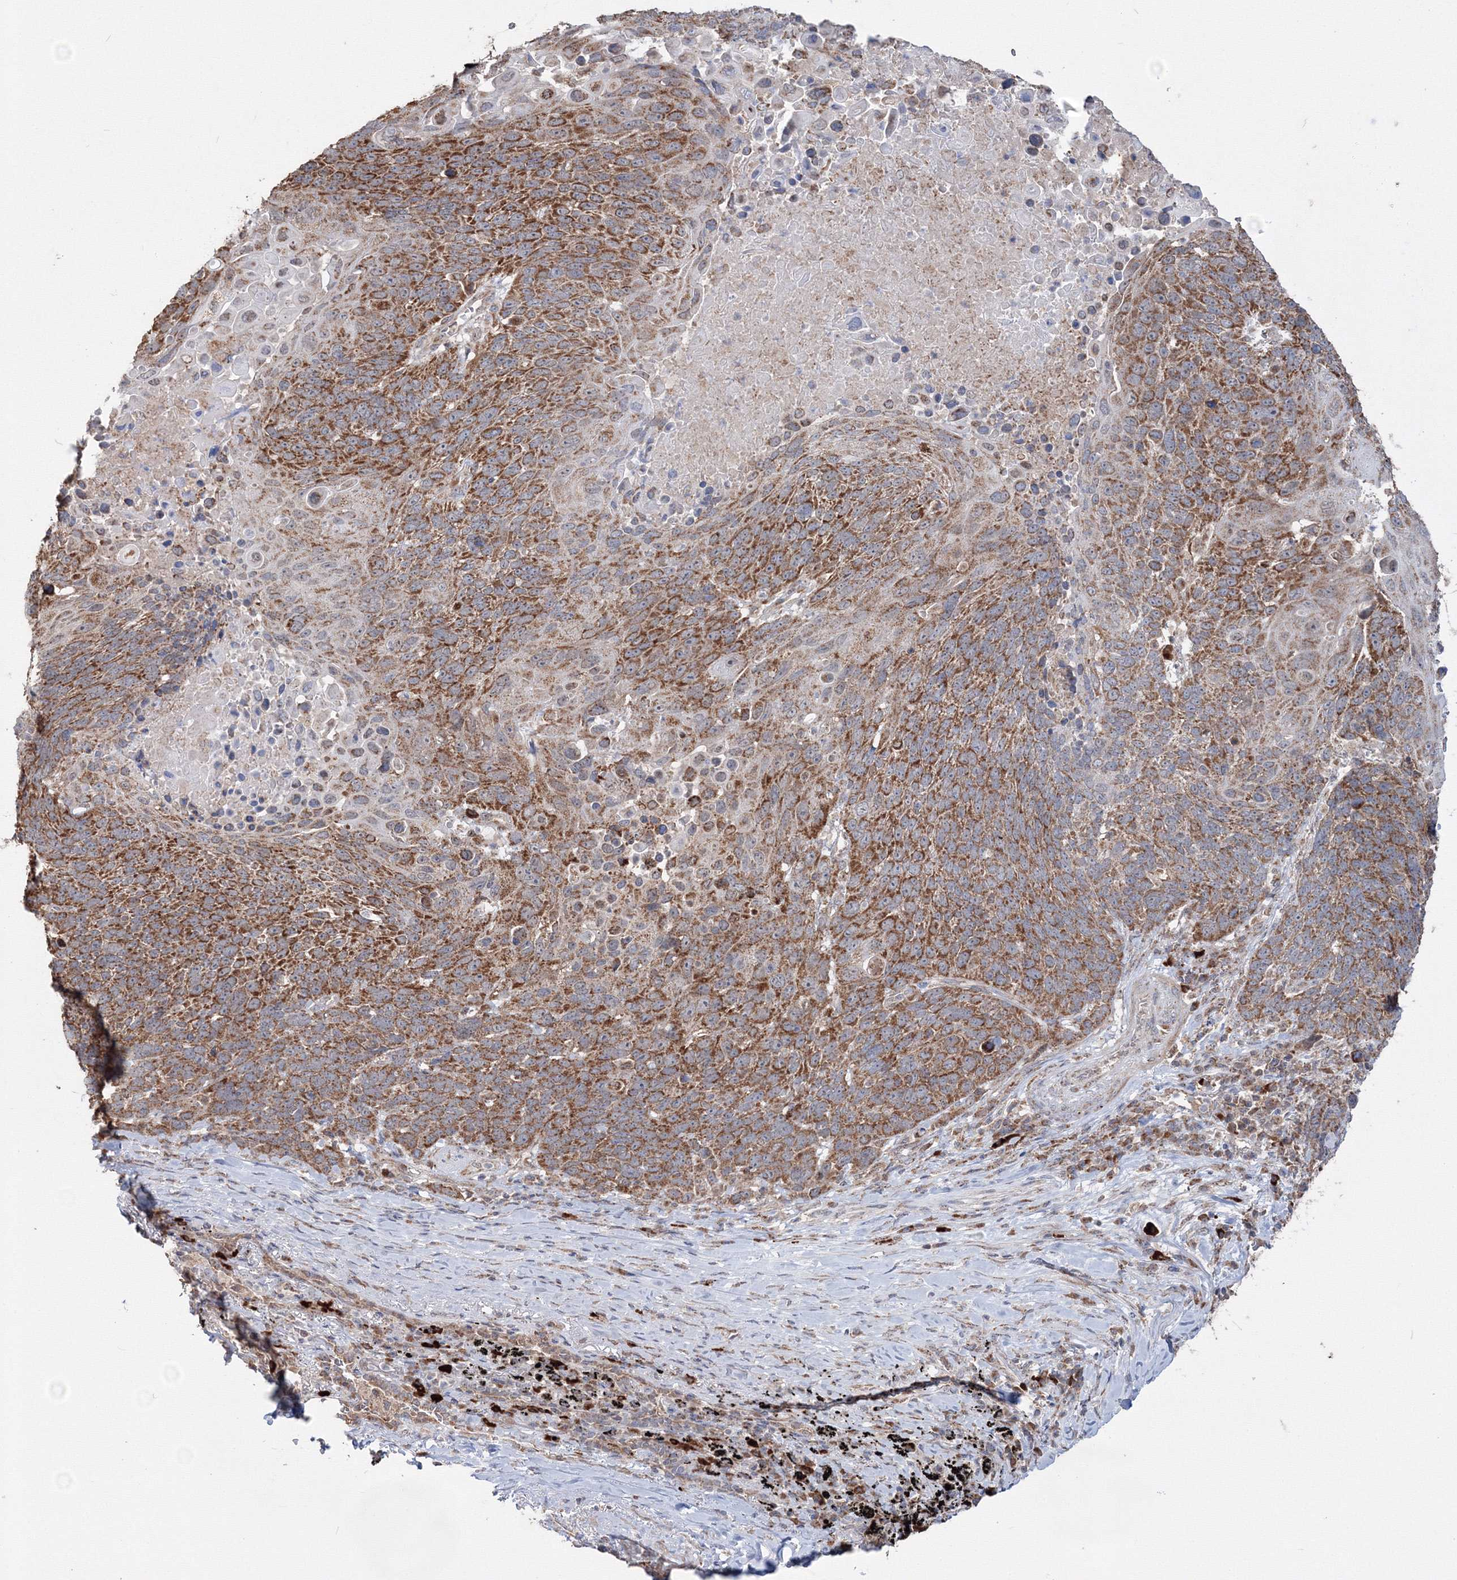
{"staining": {"intensity": "moderate", "quantity": ">75%", "location": "cytoplasmic/membranous"}, "tissue": "lung cancer", "cell_type": "Tumor cells", "image_type": "cancer", "snomed": [{"axis": "morphology", "description": "Squamous cell carcinoma, NOS"}, {"axis": "topography", "description": "Lung"}], "caption": "IHC histopathology image of neoplastic tissue: lung squamous cell carcinoma stained using IHC demonstrates medium levels of moderate protein expression localized specifically in the cytoplasmic/membranous of tumor cells, appearing as a cytoplasmic/membranous brown color.", "gene": "PEX13", "patient": {"sex": "male", "age": 66}}